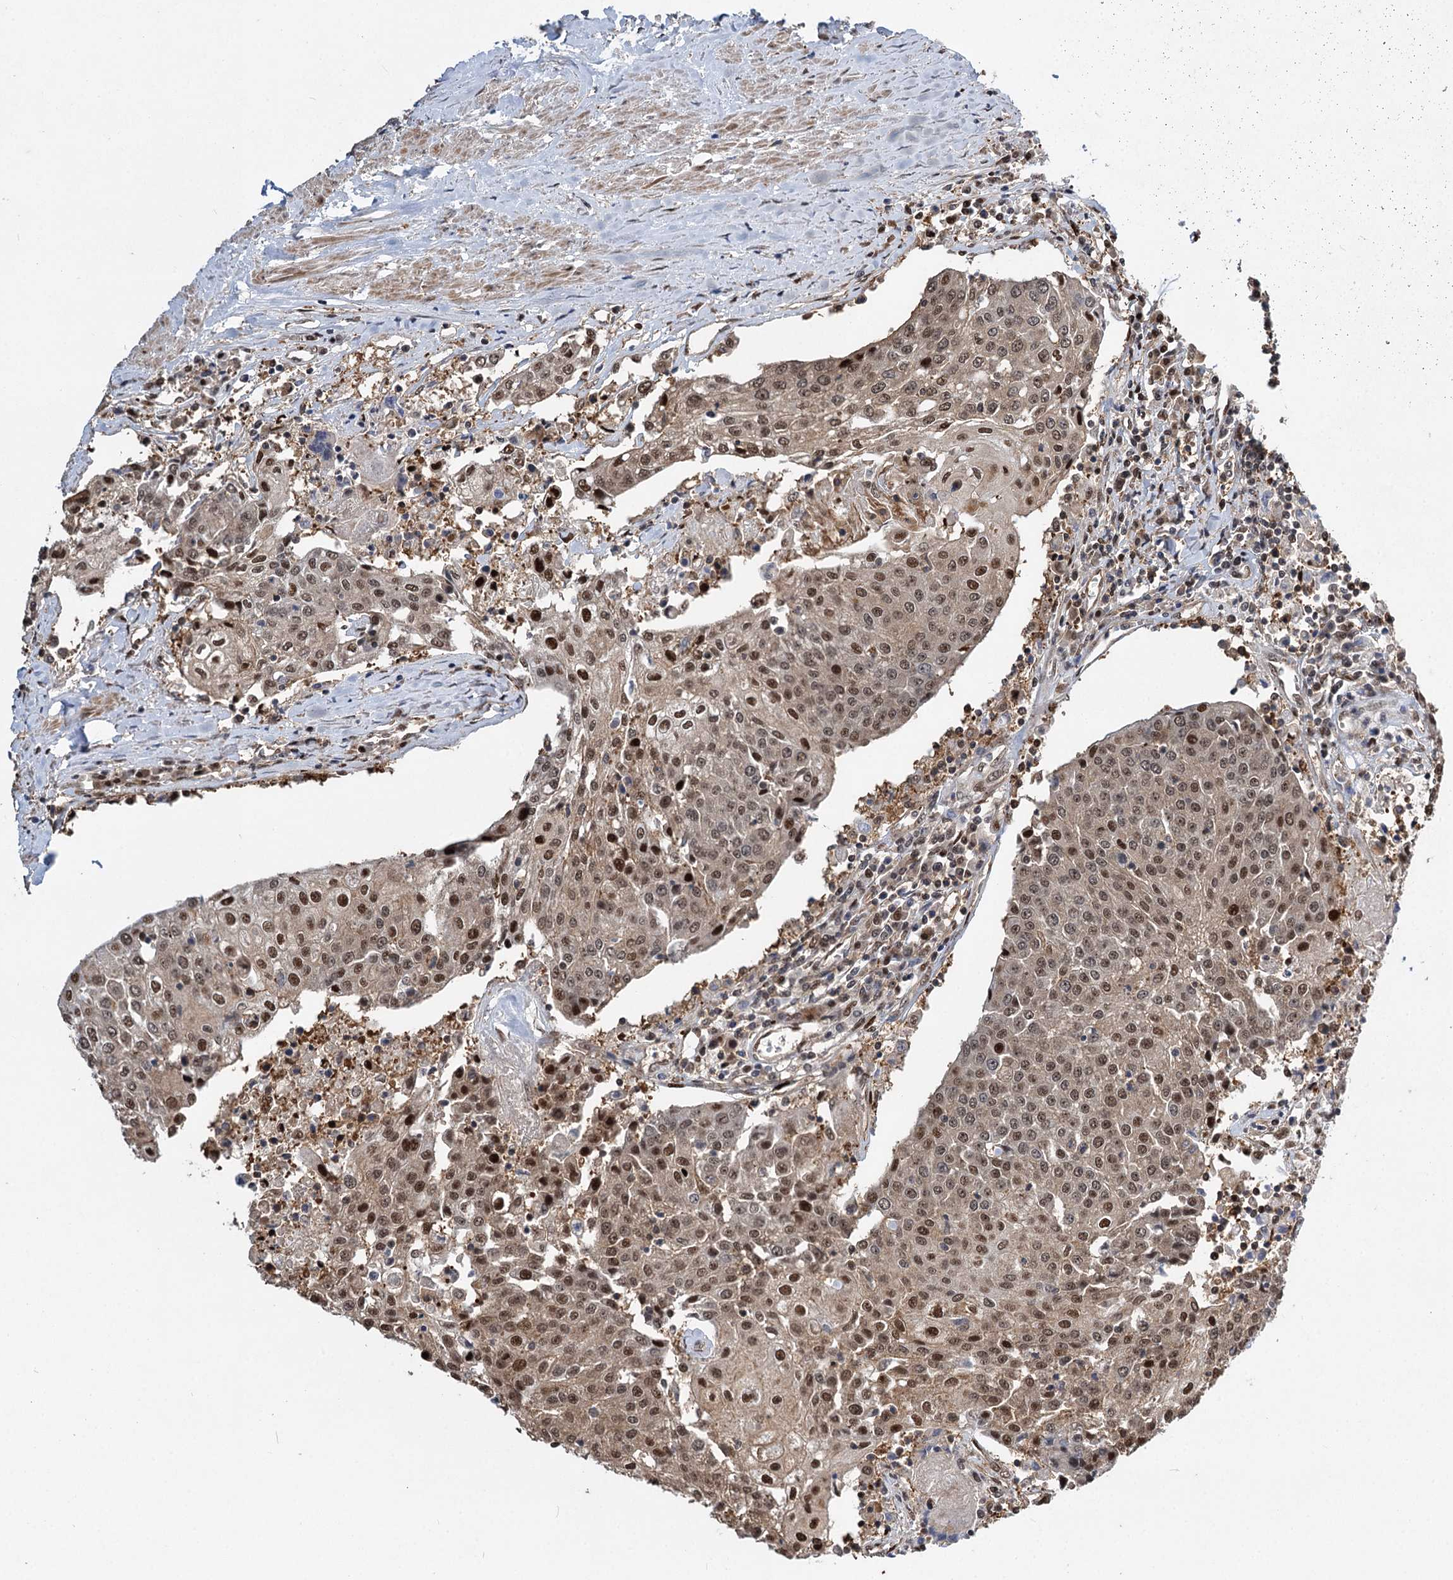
{"staining": {"intensity": "moderate", "quantity": ">75%", "location": "nuclear"}, "tissue": "urothelial cancer", "cell_type": "Tumor cells", "image_type": "cancer", "snomed": [{"axis": "morphology", "description": "Urothelial carcinoma, High grade"}, {"axis": "topography", "description": "Urinary bladder"}], "caption": "Immunohistochemistry of urothelial cancer shows medium levels of moderate nuclear positivity in about >75% of tumor cells.", "gene": "GPBP1", "patient": {"sex": "female", "age": 85}}